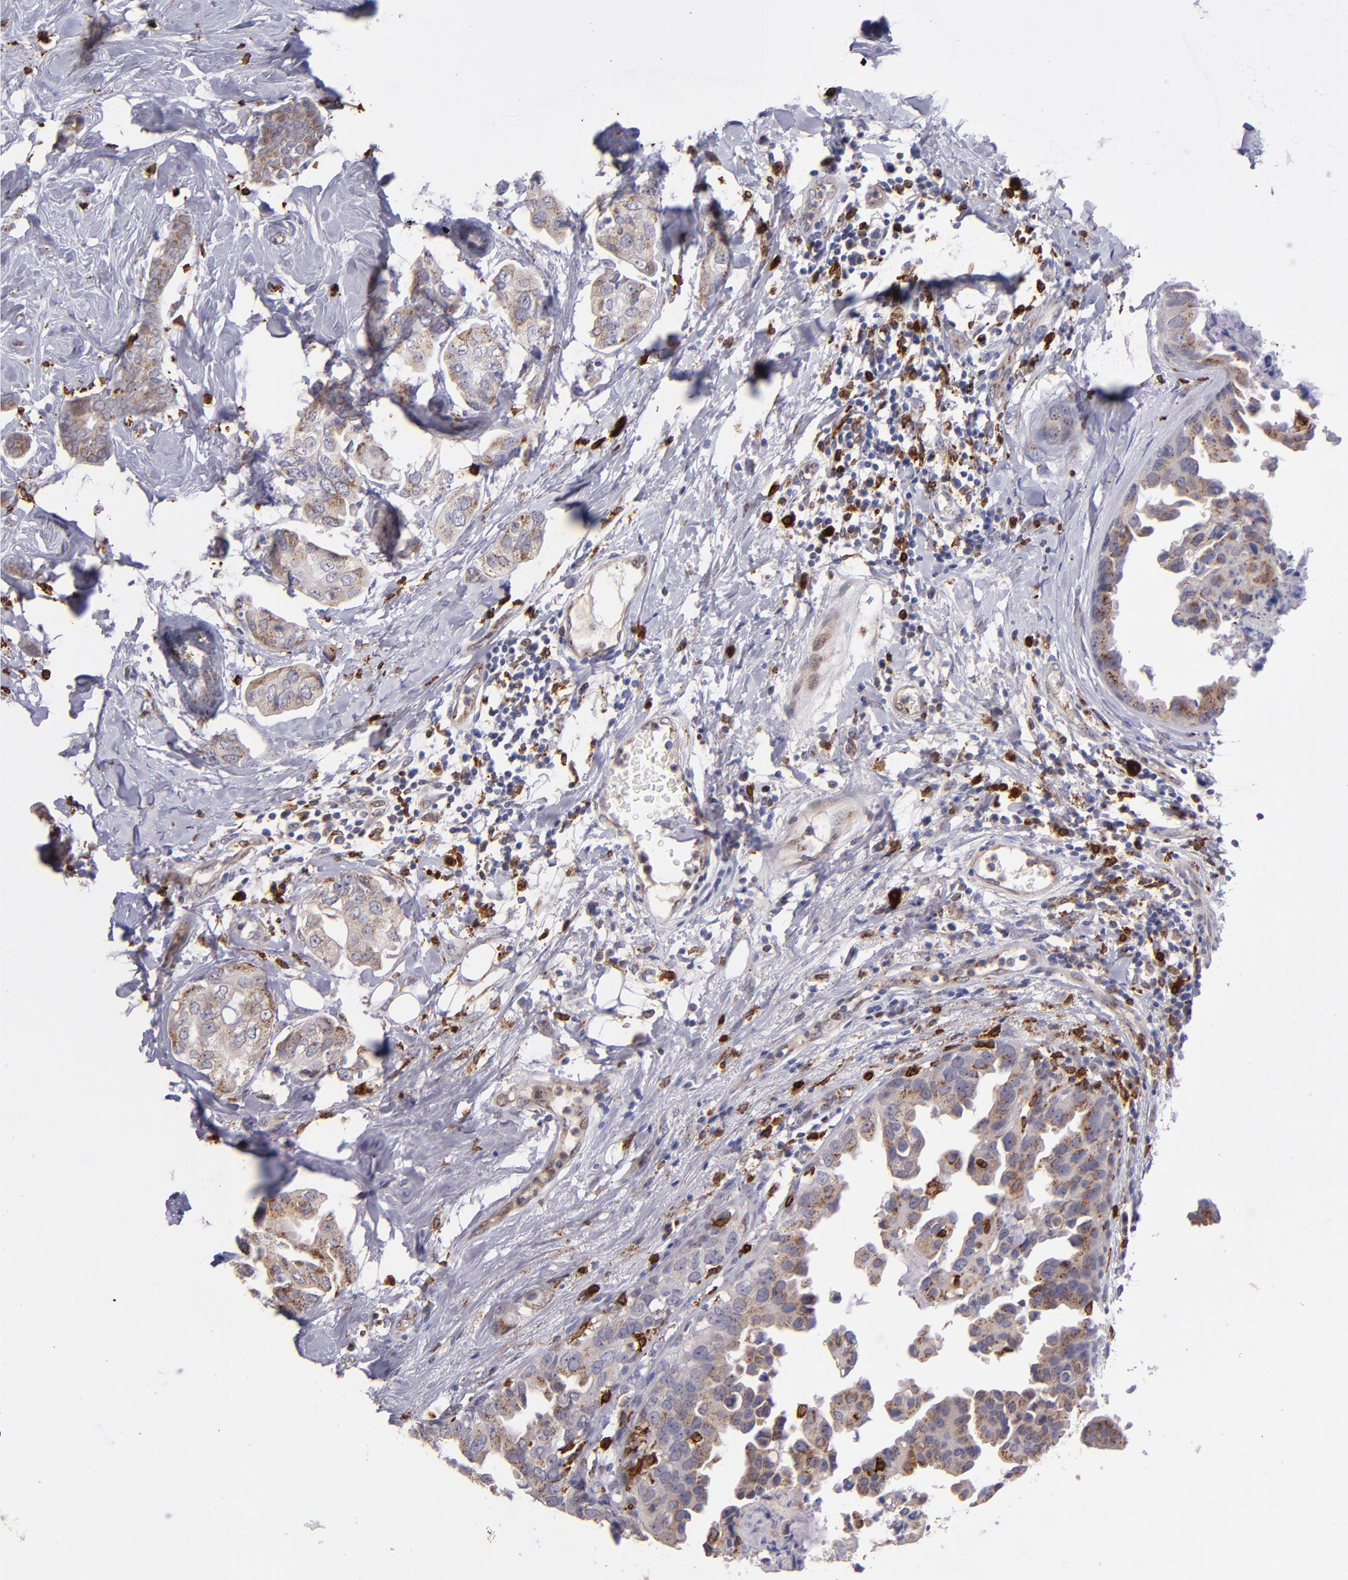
{"staining": {"intensity": "weak", "quantity": ">75%", "location": "cytoplasmic/membranous"}, "tissue": "breast cancer", "cell_type": "Tumor cells", "image_type": "cancer", "snomed": [{"axis": "morphology", "description": "Duct carcinoma"}, {"axis": "topography", "description": "Breast"}], "caption": "Invasive ductal carcinoma (breast) stained for a protein reveals weak cytoplasmic/membranous positivity in tumor cells. (DAB = brown stain, brightfield microscopy at high magnification).", "gene": "PTGS1", "patient": {"sex": "female", "age": 40}}